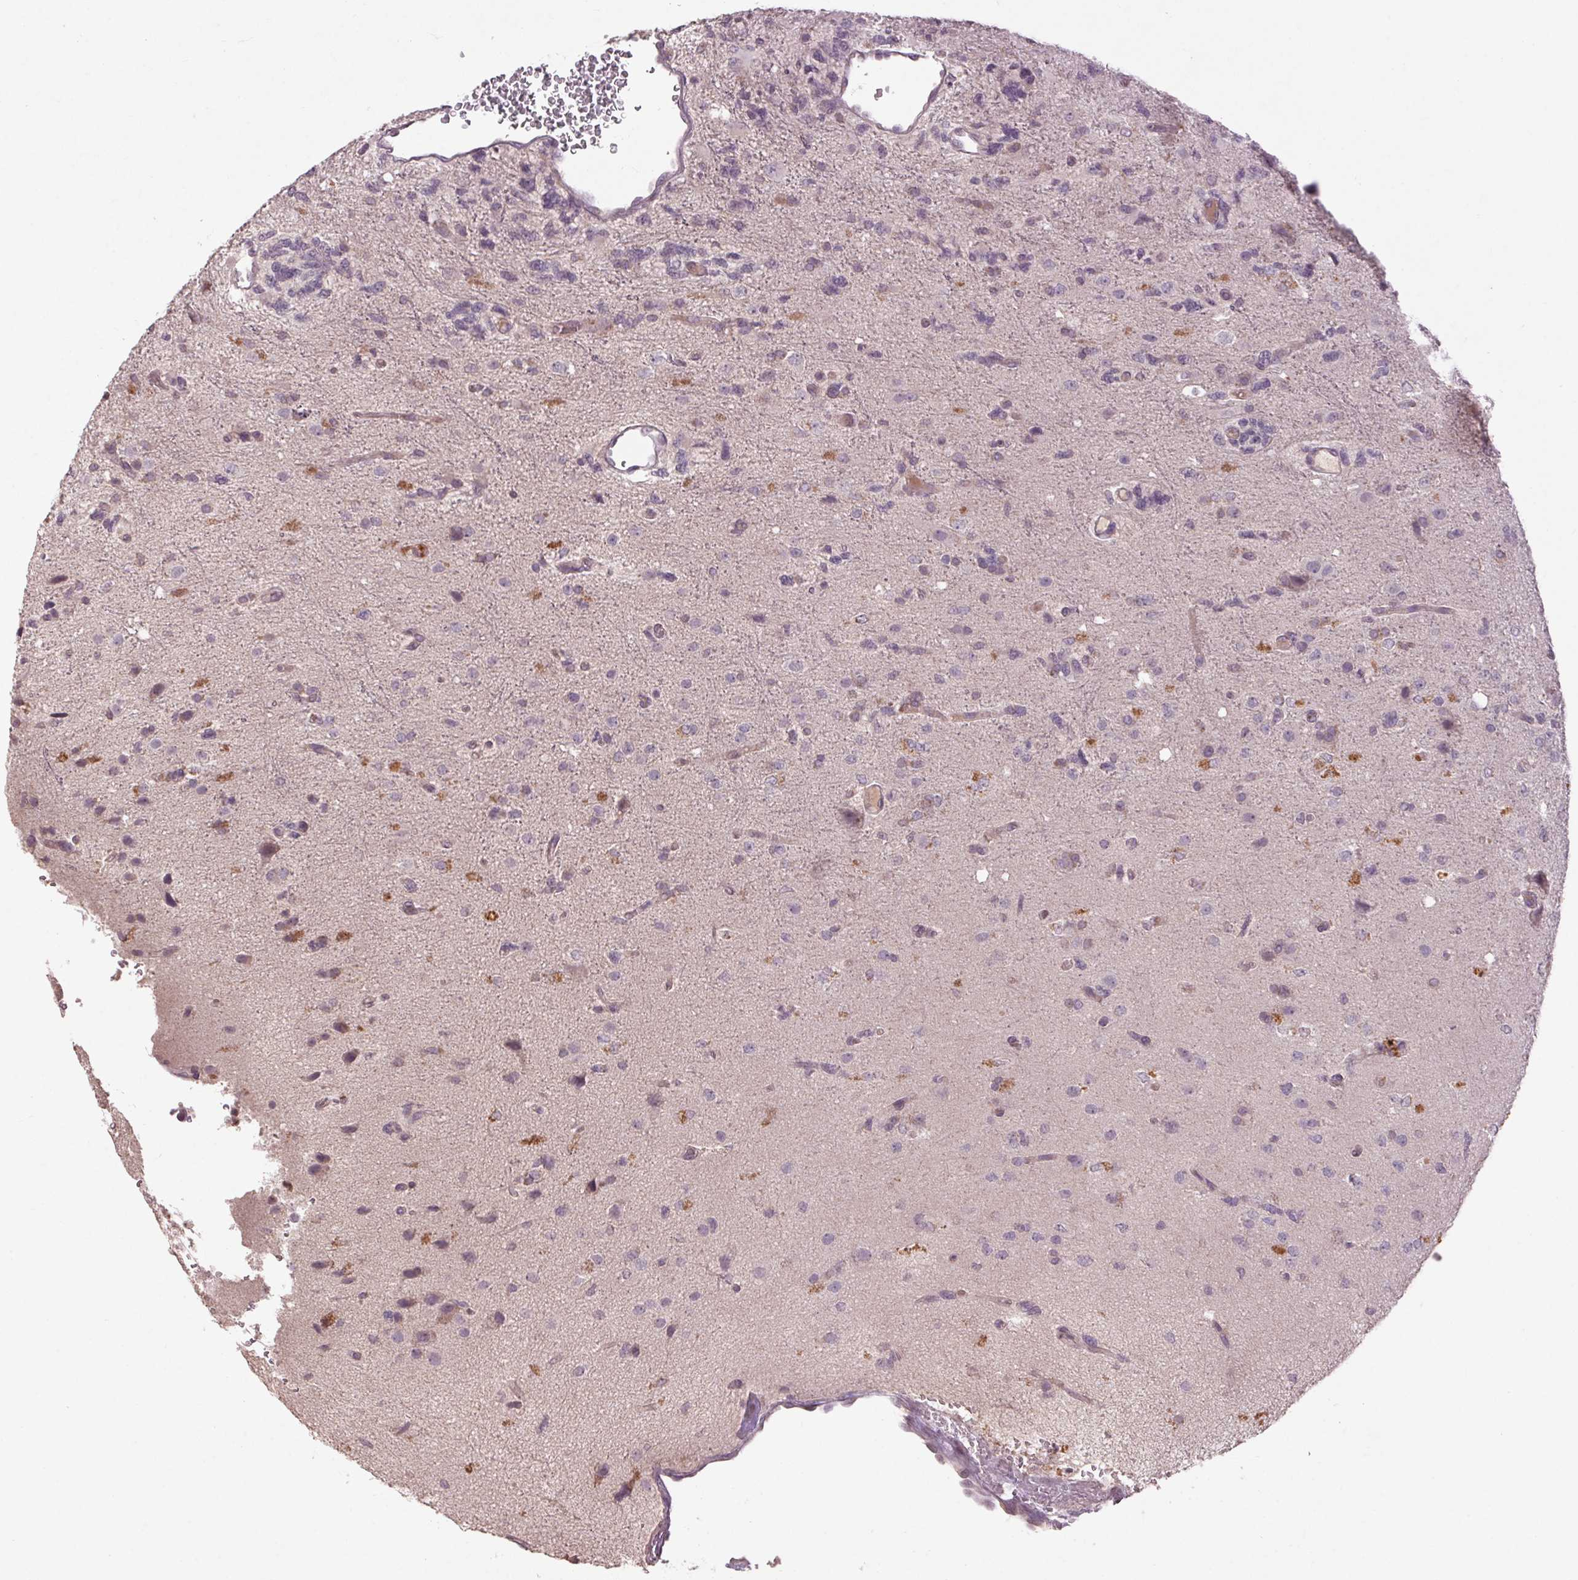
{"staining": {"intensity": "negative", "quantity": "none", "location": "none"}, "tissue": "glioma", "cell_type": "Tumor cells", "image_type": "cancer", "snomed": [{"axis": "morphology", "description": "Glioma, malignant, High grade"}, {"axis": "topography", "description": "Brain"}], "caption": "IHC photomicrograph of neoplastic tissue: high-grade glioma (malignant) stained with DAB reveals no significant protein positivity in tumor cells.", "gene": "KLRC3", "patient": {"sex": "female", "age": 71}}